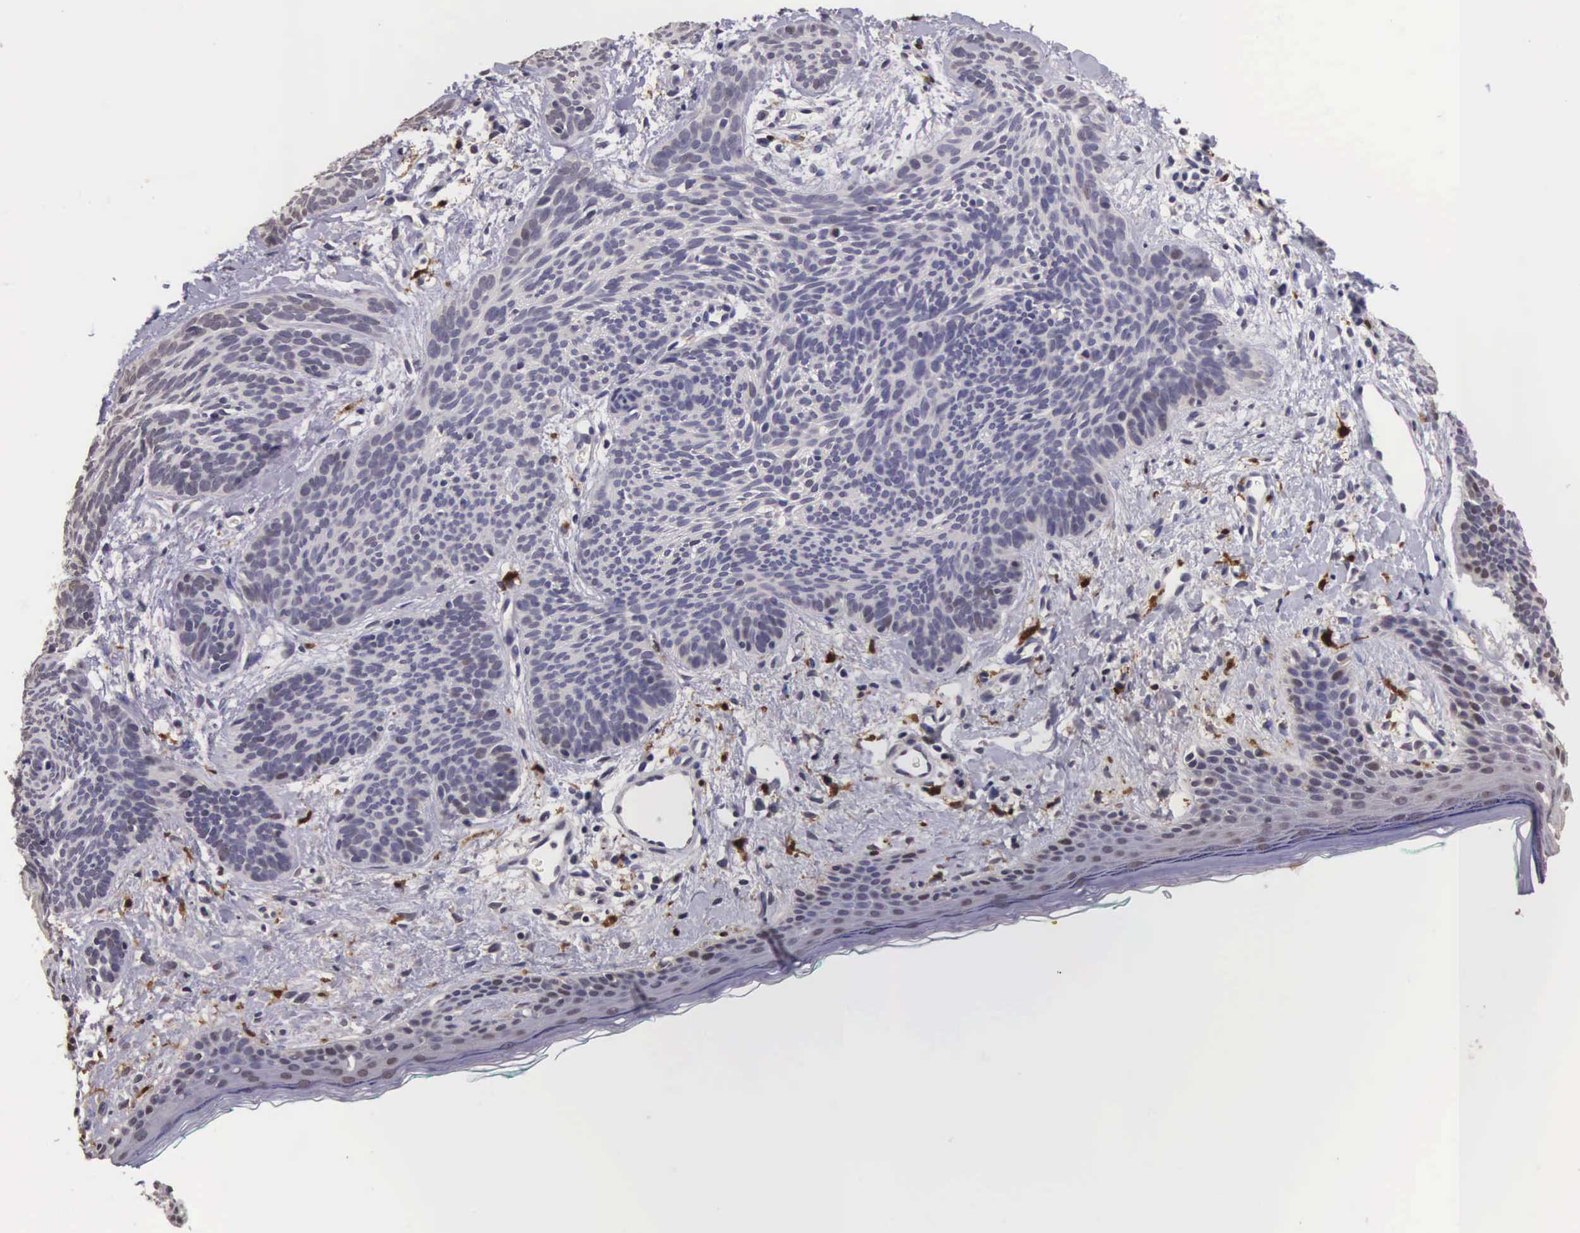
{"staining": {"intensity": "weak", "quantity": "<25%", "location": "cytoplasmic/membranous,nuclear"}, "tissue": "skin cancer", "cell_type": "Tumor cells", "image_type": "cancer", "snomed": [{"axis": "morphology", "description": "Basal cell carcinoma"}, {"axis": "topography", "description": "Skin"}], "caption": "IHC micrograph of human basal cell carcinoma (skin) stained for a protein (brown), which displays no expression in tumor cells. Nuclei are stained in blue.", "gene": "CDC45", "patient": {"sex": "female", "age": 81}}